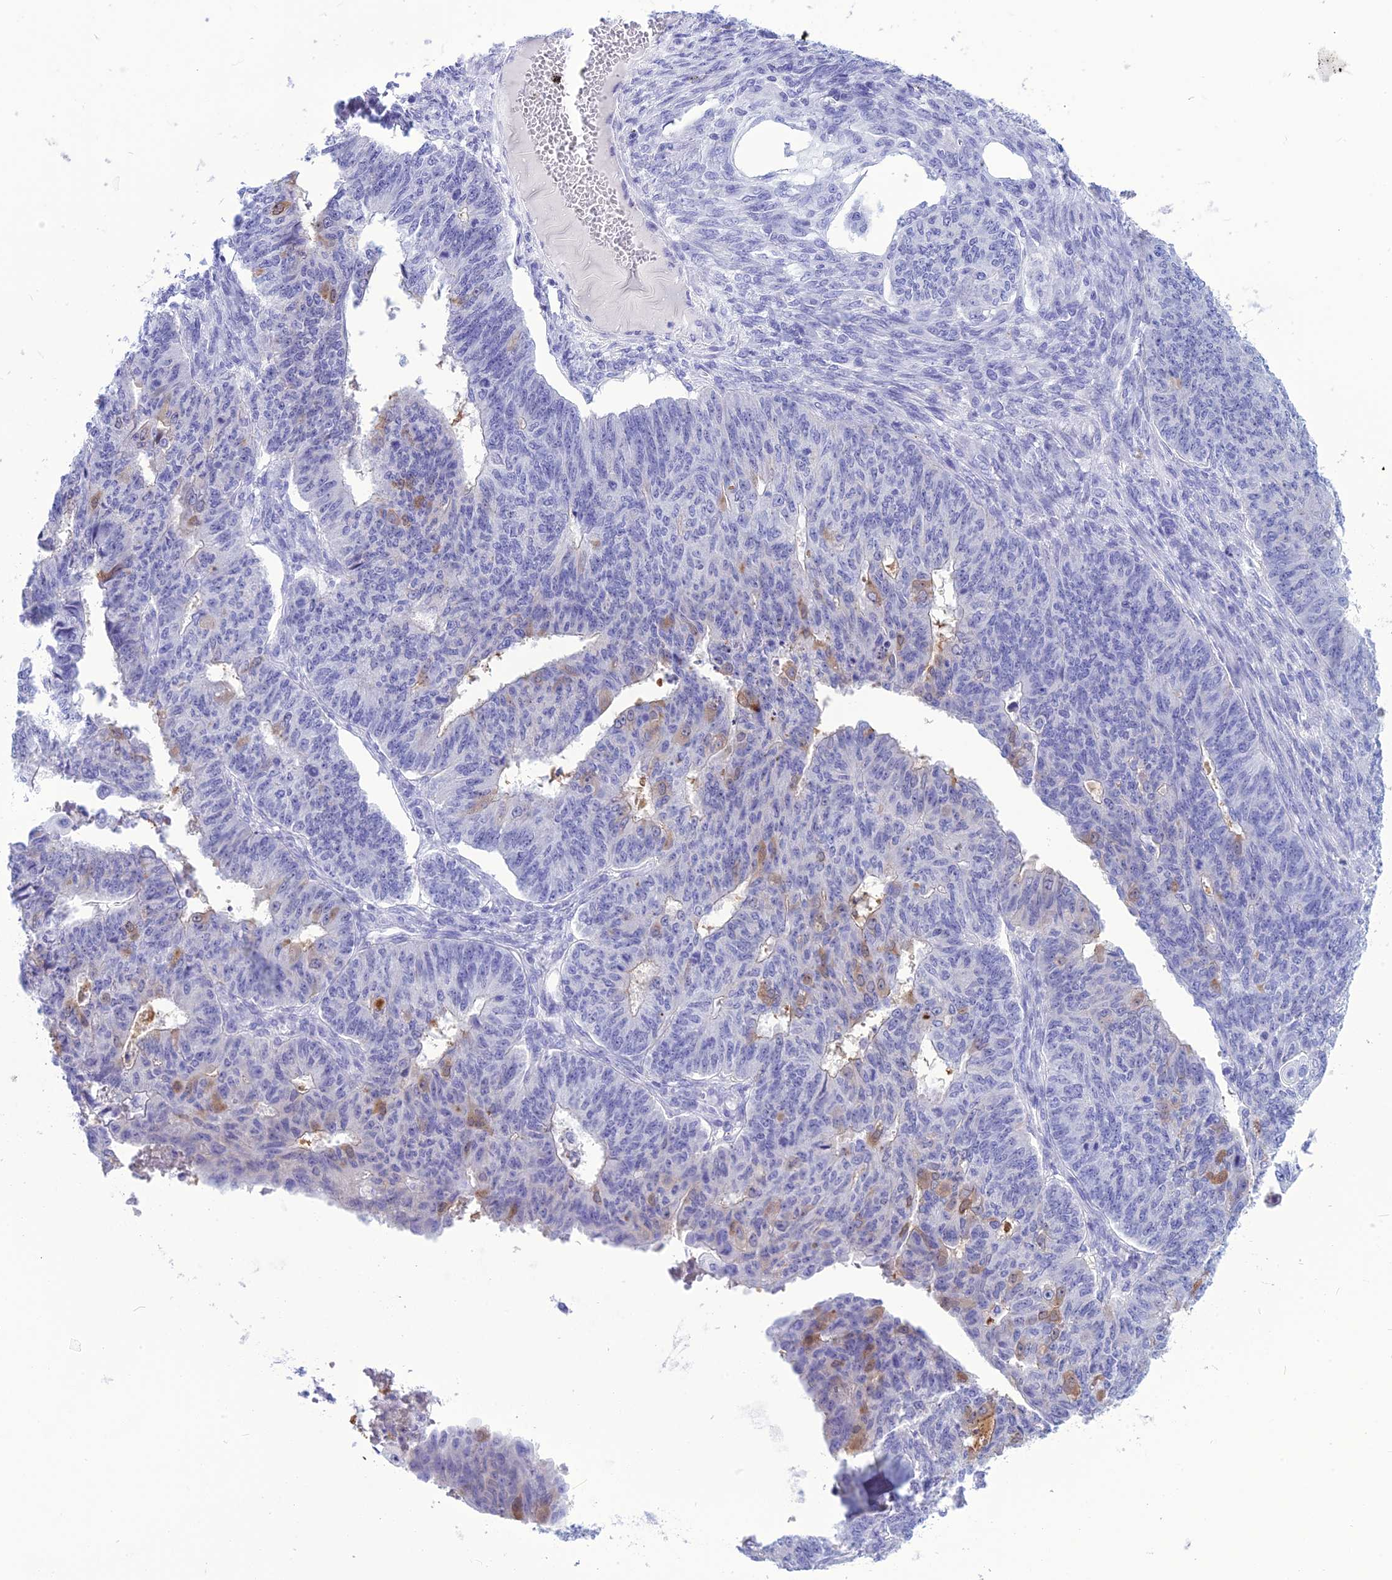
{"staining": {"intensity": "weak", "quantity": "<25%", "location": "cytoplasmic/membranous"}, "tissue": "endometrial cancer", "cell_type": "Tumor cells", "image_type": "cancer", "snomed": [{"axis": "morphology", "description": "Adenocarcinoma, NOS"}, {"axis": "topography", "description": "Endometrium"}], "caption": "Immunohistochemical staining of human adenocarcinoma (endometrial) exhibits no significant staining in tumor cells.", "gene": "BBS2", "patient": {"sex": "female", "age": 32}}